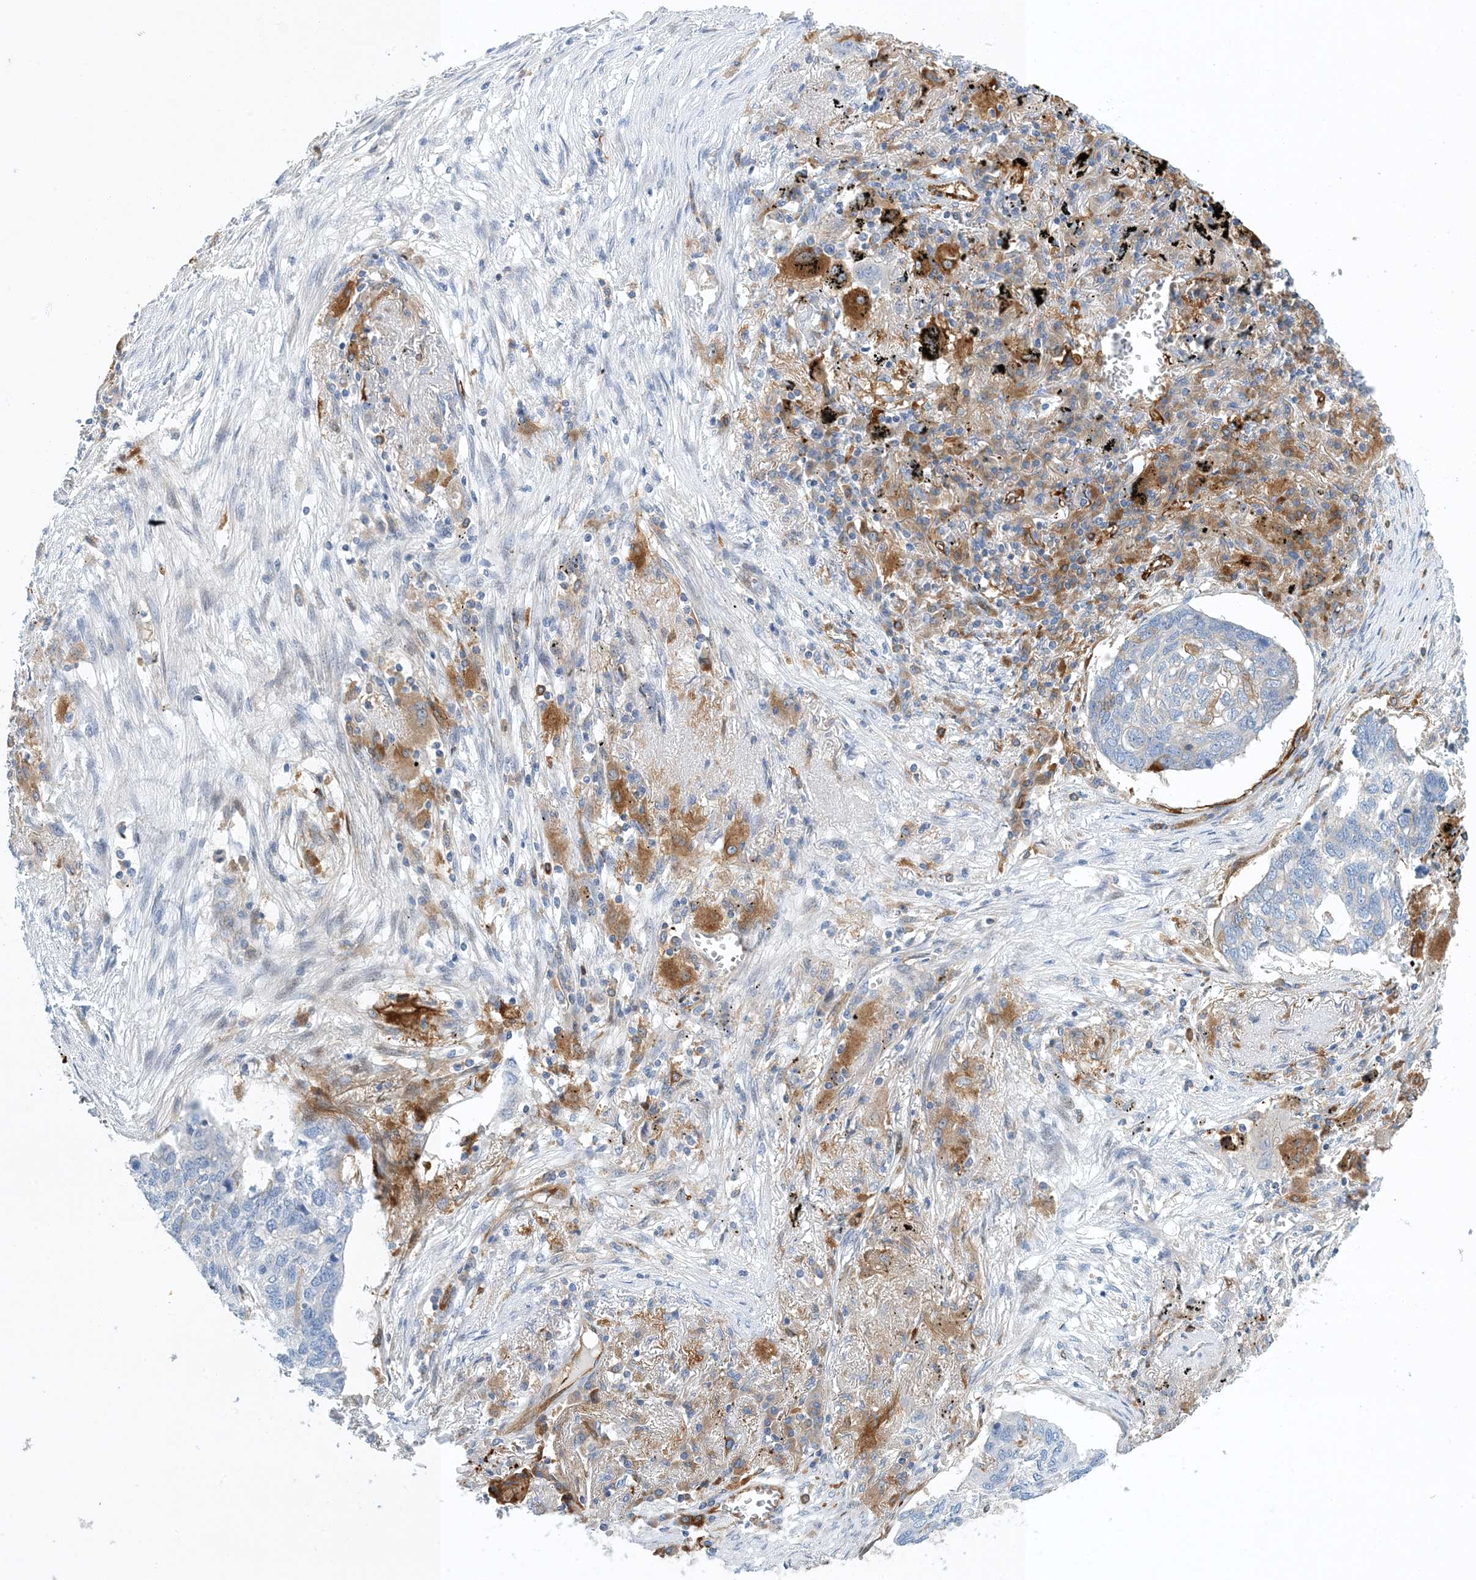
{"staining": {"intensity": "negative", "quantity": "none", "location": "none"}, "tissue": "lung cancer", "cell_type": "Tumor cells", "image_type": "cancer", "snomed": [{"axis": "morphology", "description": "Squamous cell carcinoma, NOS"}, {"axis": "topography", "description": "Lung"}], "caption": "Immunohistochemical staining of human lung cancer reveals no significant staining in tumor cells.", "gene": "PCDHA2", "patient": {"sex": "female", "age": 63}}